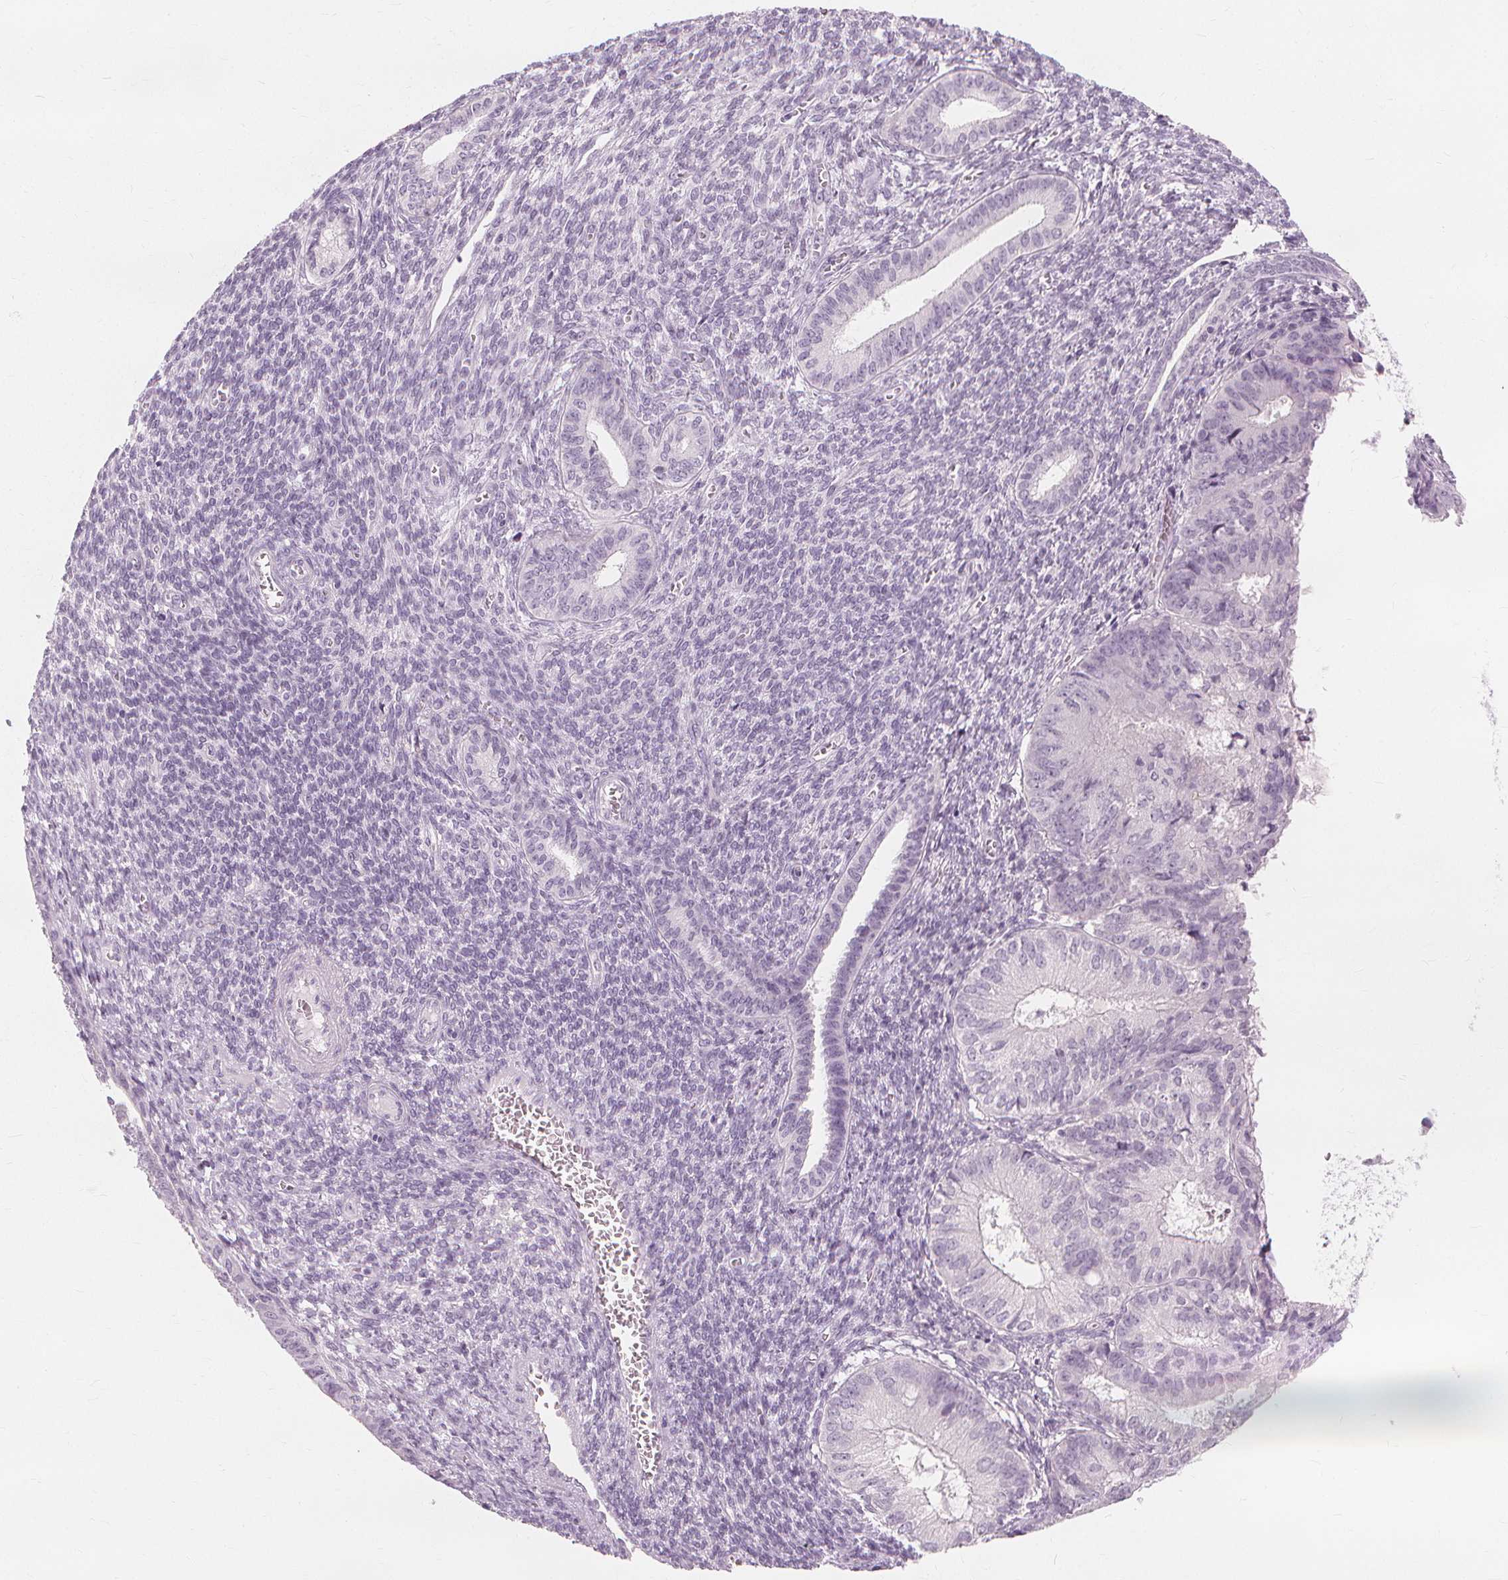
{"staining": {"intensity": "negative", "quantity": "none", "location": "none"}, "tissue": "endometrial cancer", "cell_type": "Tumor cells", "image_type": "cancer", "snomed": [{"axis": "morphology", "description": "Adenocarcinoma, NOS"}, {"axis": "topography", "description": "Endometrium"}], "caption": "Photomicrograph shows no significant protein positivity in tumor cells of endometrial cancer.", "gene": "MUC12", "patient": {"sex": "female", "age": 86}}